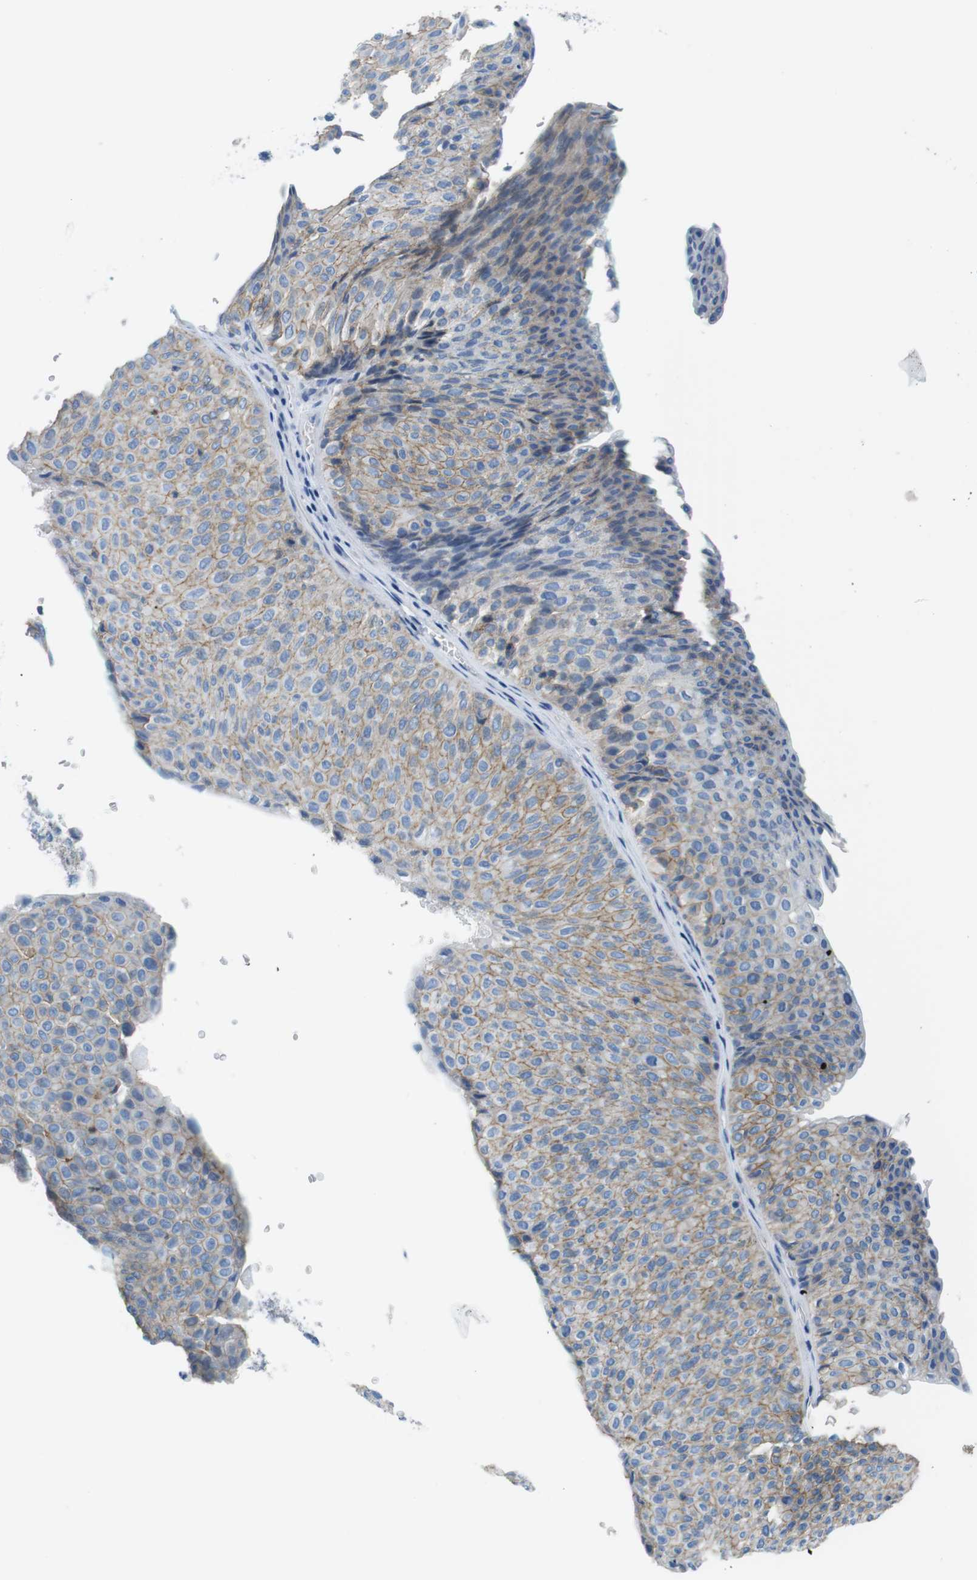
{"staining": {"intensity": "moderate", "quantity": ">75%", "location": "cytoplasmic/membranous"}, "tissue": "urothelial cancer", "cell_type": "Tumor cells", "image_type": "cancer", "snomed": [{"axis": "morphology", "description": "Urothelial carcinoma, Low grade"}, {"axis": "topography", "description": "Urinary bladder"}], "caption": "Brown immunohistochemical staining in low-grade urothelial carcinoma shows moderate cytoplasmic/membranous positivity in about >75% of tumor cells.", "gene": "SLC6A6", "patient": {"sex": "male", "age": 78}}